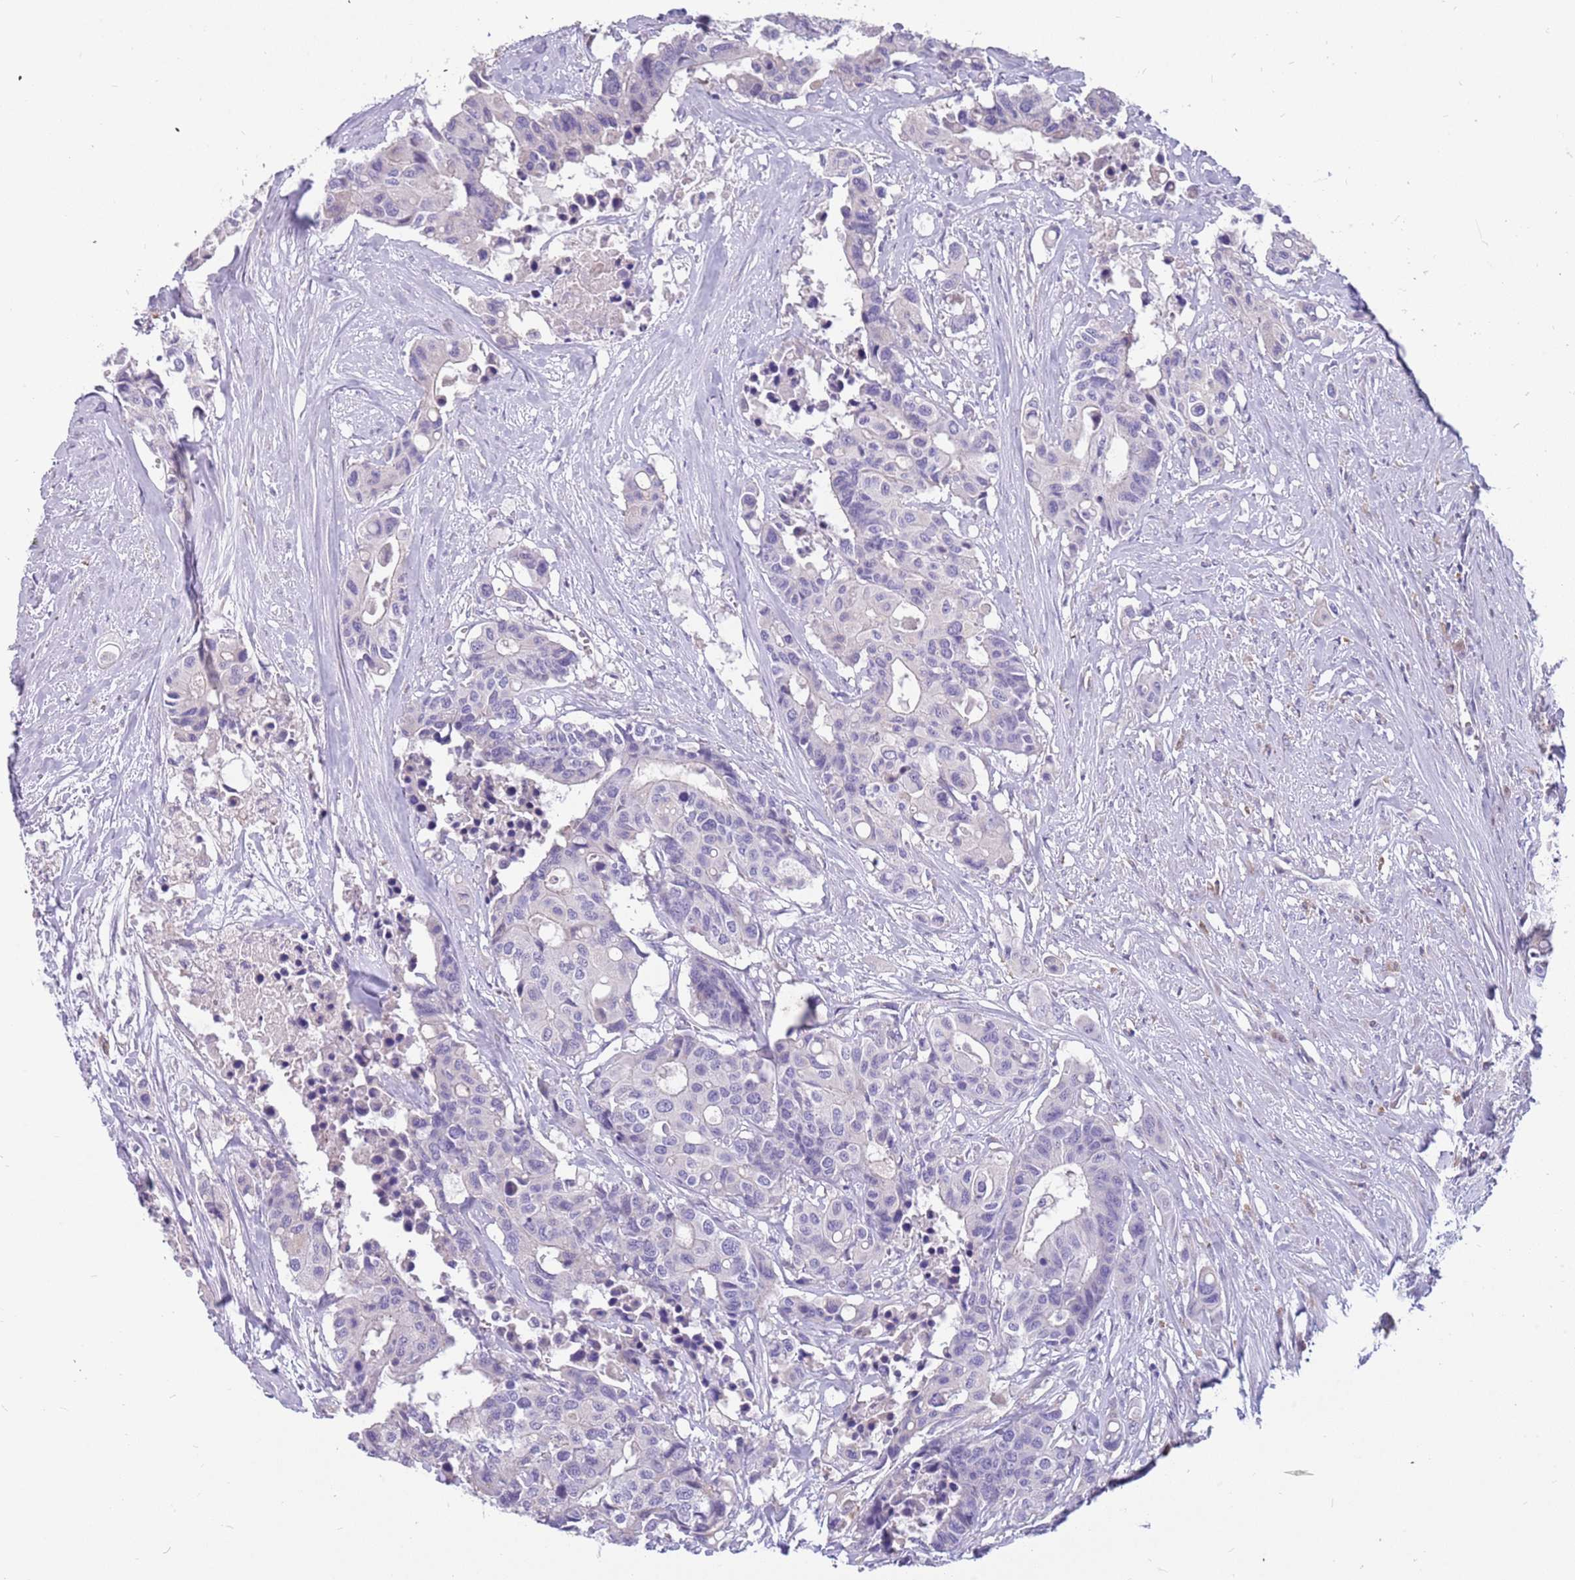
{"staining": {"intensity": "negative", "quantity": "none", "location": "none"}, "tissue": "colorectal cancer", "cell_type": "Tumor cells", "image_type": "cancer", "snomed": [{"axis": "morphology", "description": "Adenocarcinoma, NOS"}, {"axis": "topography", "description": "Colon"}], "caption": "IHC micrograph of neoplastic tissue: adenocarcinoma (colorectal) stained with DAB reveals no significant protein positivity in tumor cells.", "gene": "RHCG", "patient": {"sex": "male", "age": 77}}